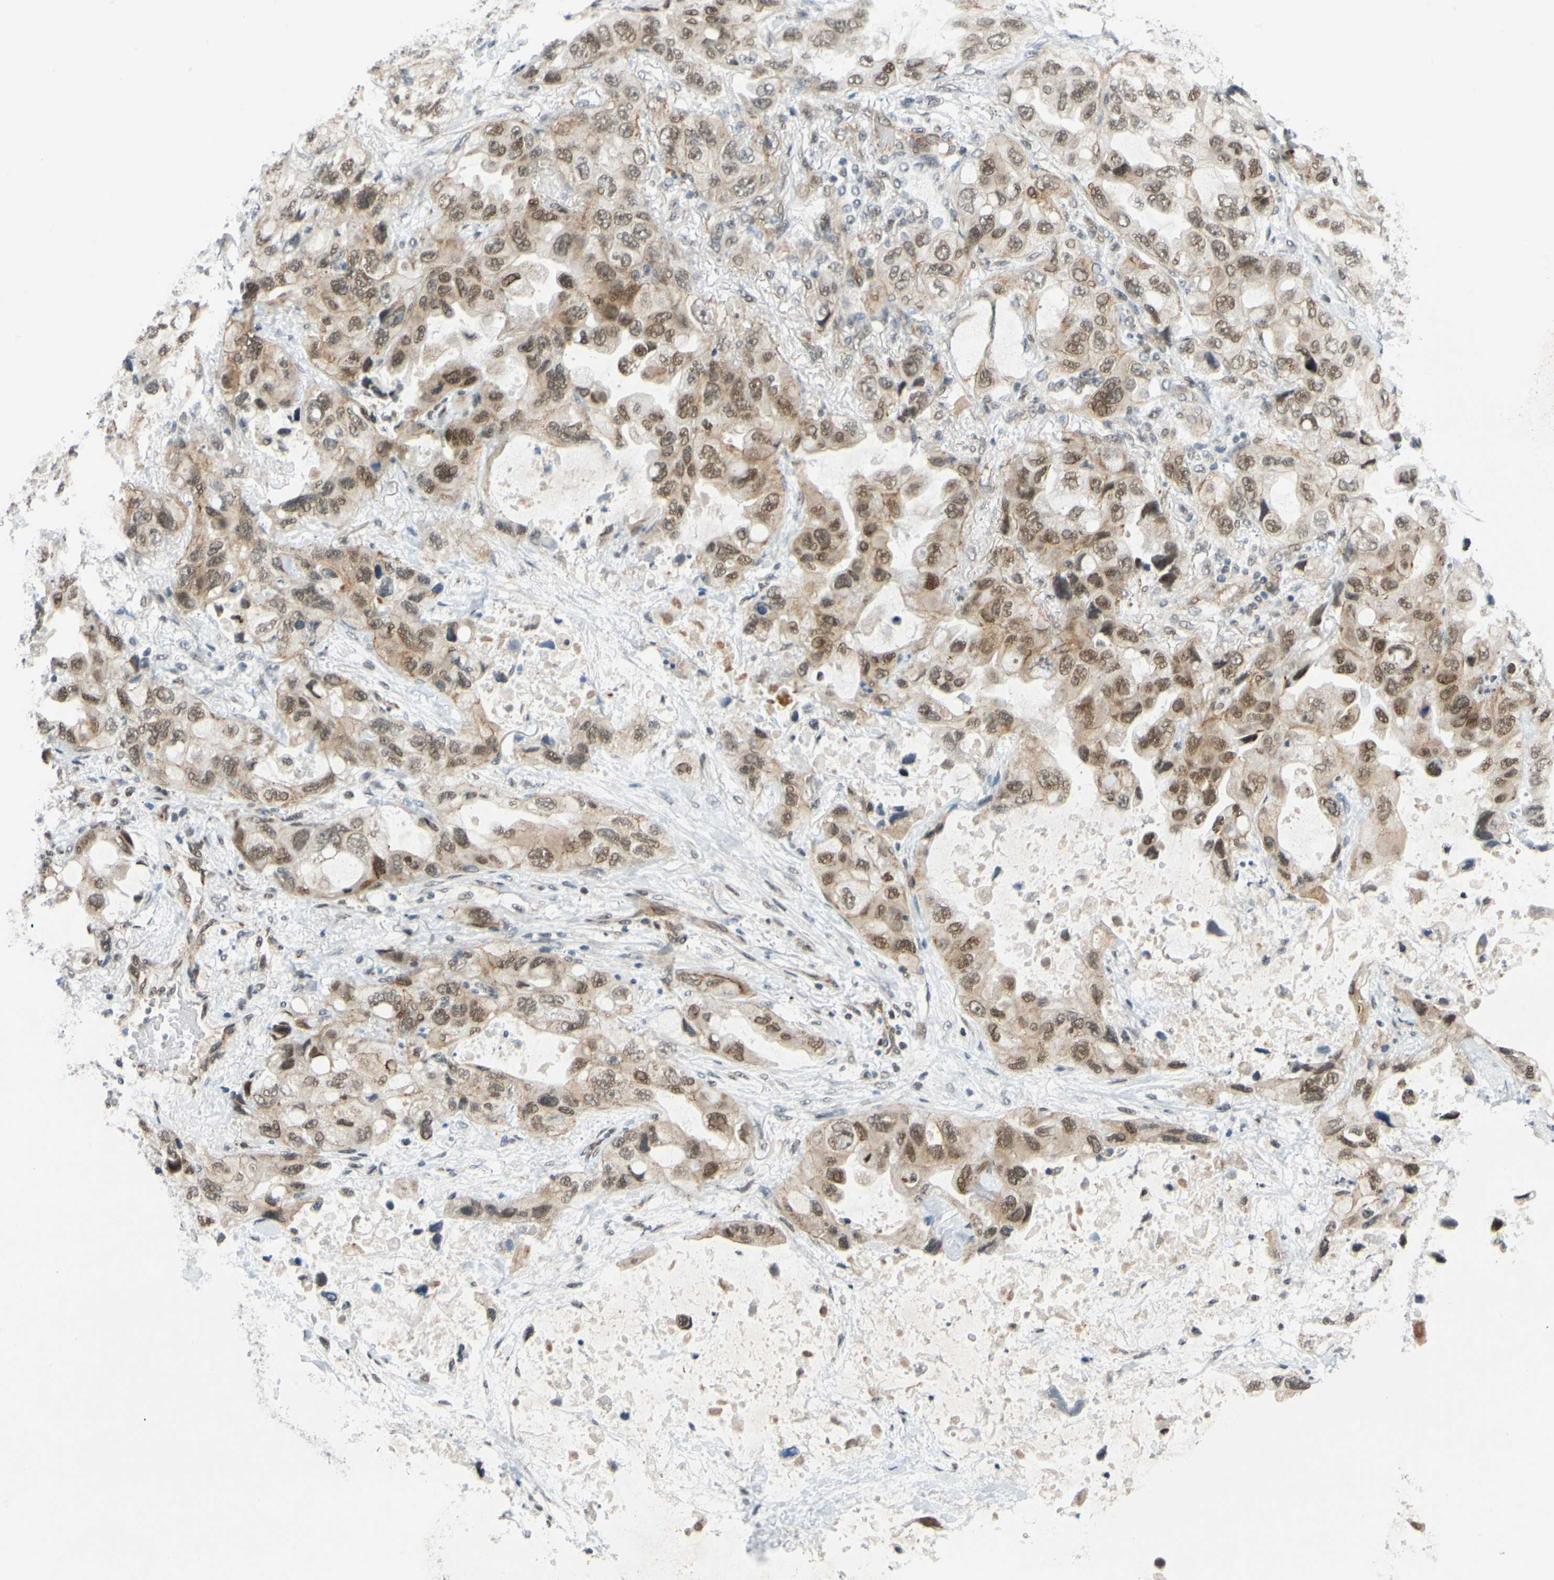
{"staining": {"intensity": "moderate", "quantity": ">75%", "location": "cytoplasmic/membranous,nuclear"}, "tissue": "lung cancer", "cell_type": "Tumor cells", "image_type": "cancer", "snomed": [{"axis": "morphology", "description": "Squamous cell carcinoma, NOS"}, {"axis": "topography", "description": "Lung"}], "caption": "This image demonstrates IHC staining of squamous cell carcinoma (lung), with medium moderate cytoplasmic/membranous and nuclear positivity in about >75% of tumor cells.", "gene": "POGZ", "patient": {"sex": "female", "age": 73}}